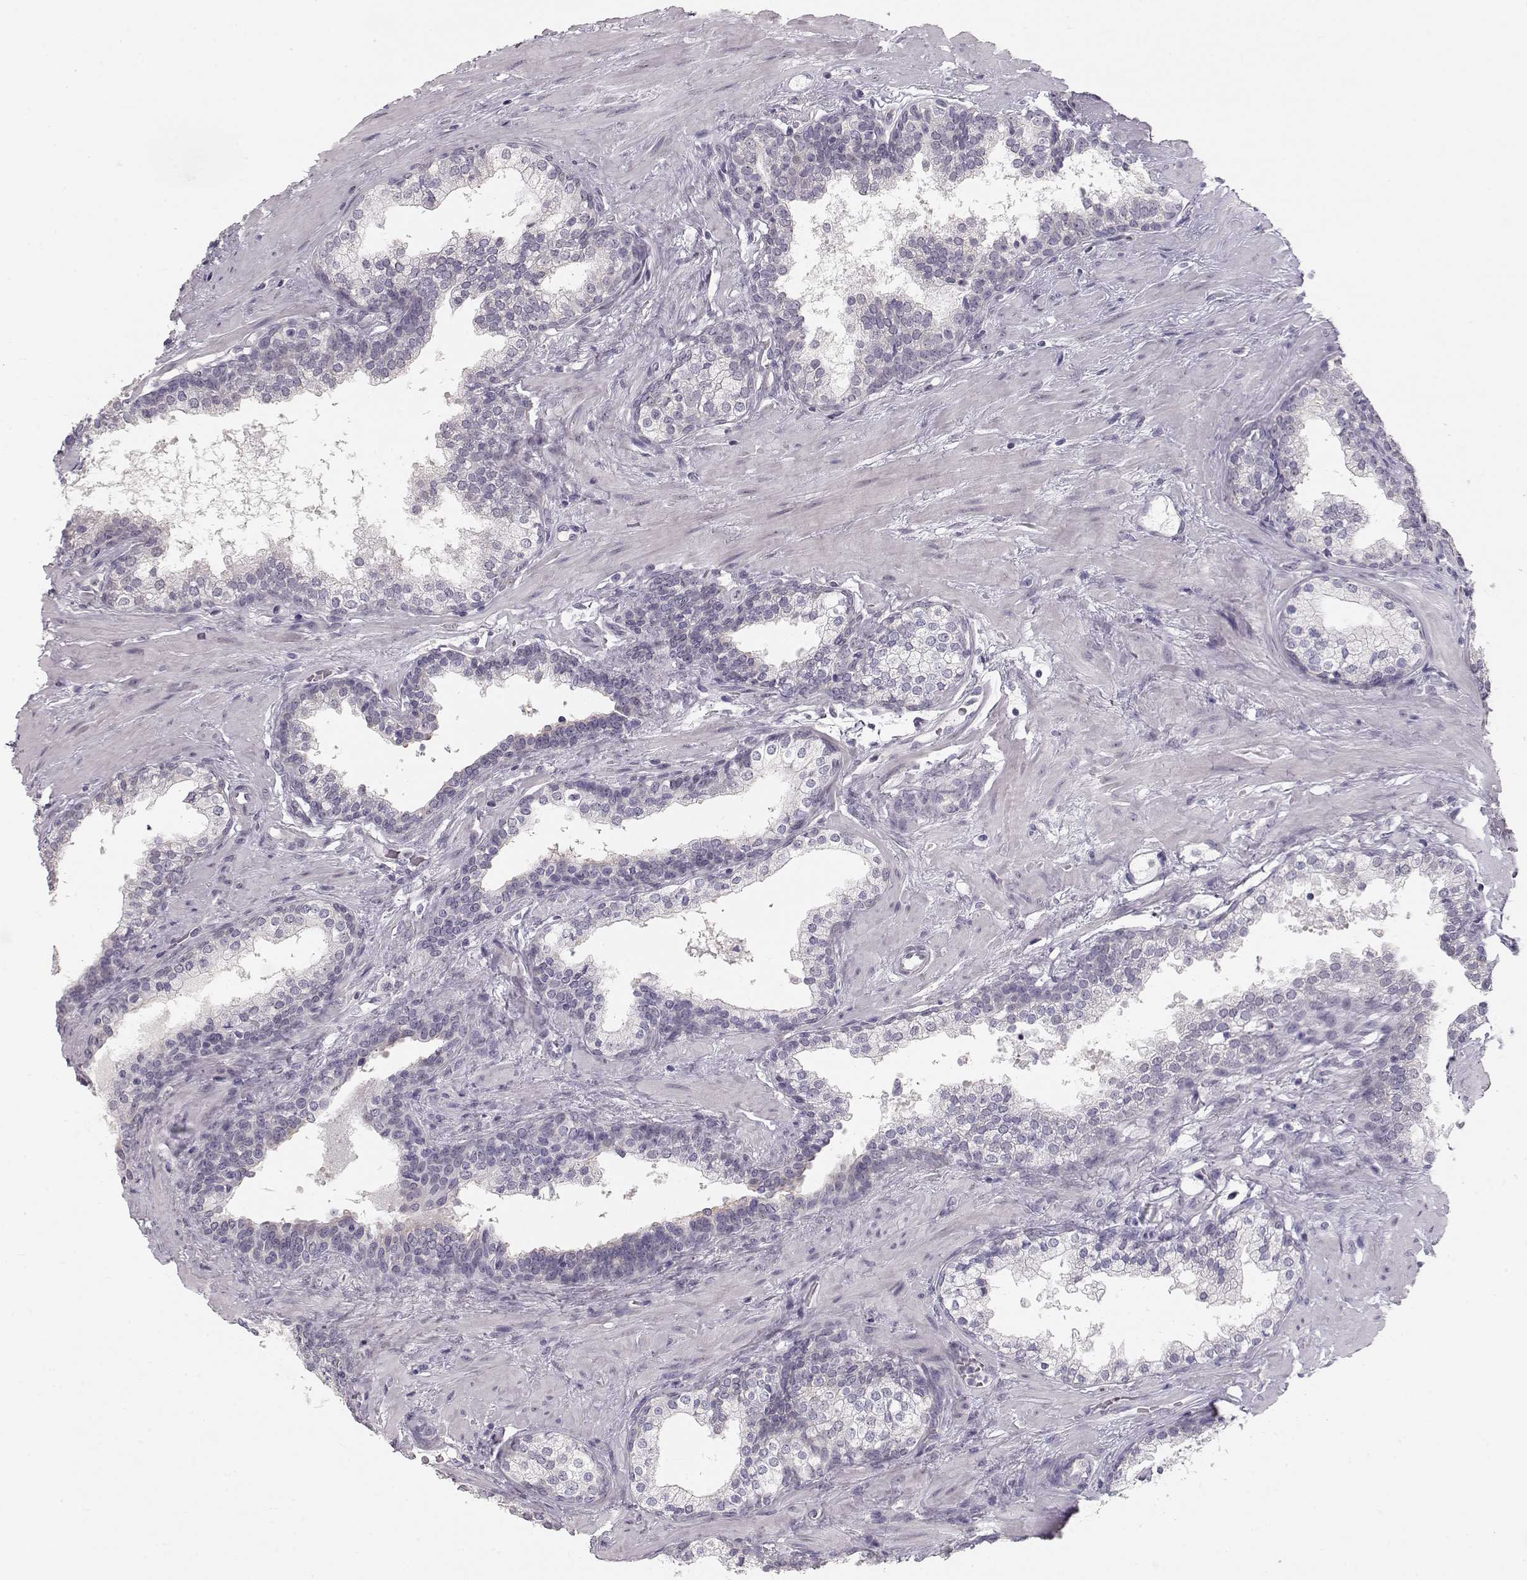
{"staining": {"intensity": "negative", "quantity": "none", "location": "none"}, "tissue": "prostate cancer", "cell_type": "Tumor cells", "image_type": "cancer", "snomed": [{"axis": "morphology", "description": "Adenocarcinoma, NOS"}, {"axis": "topography", "description": "Prostate"}], "caption": "Tumor cells show no significant positivity in prostate cancer.", "gene": "FAM205A", "patient": {"sex": "male", "age": 66}}